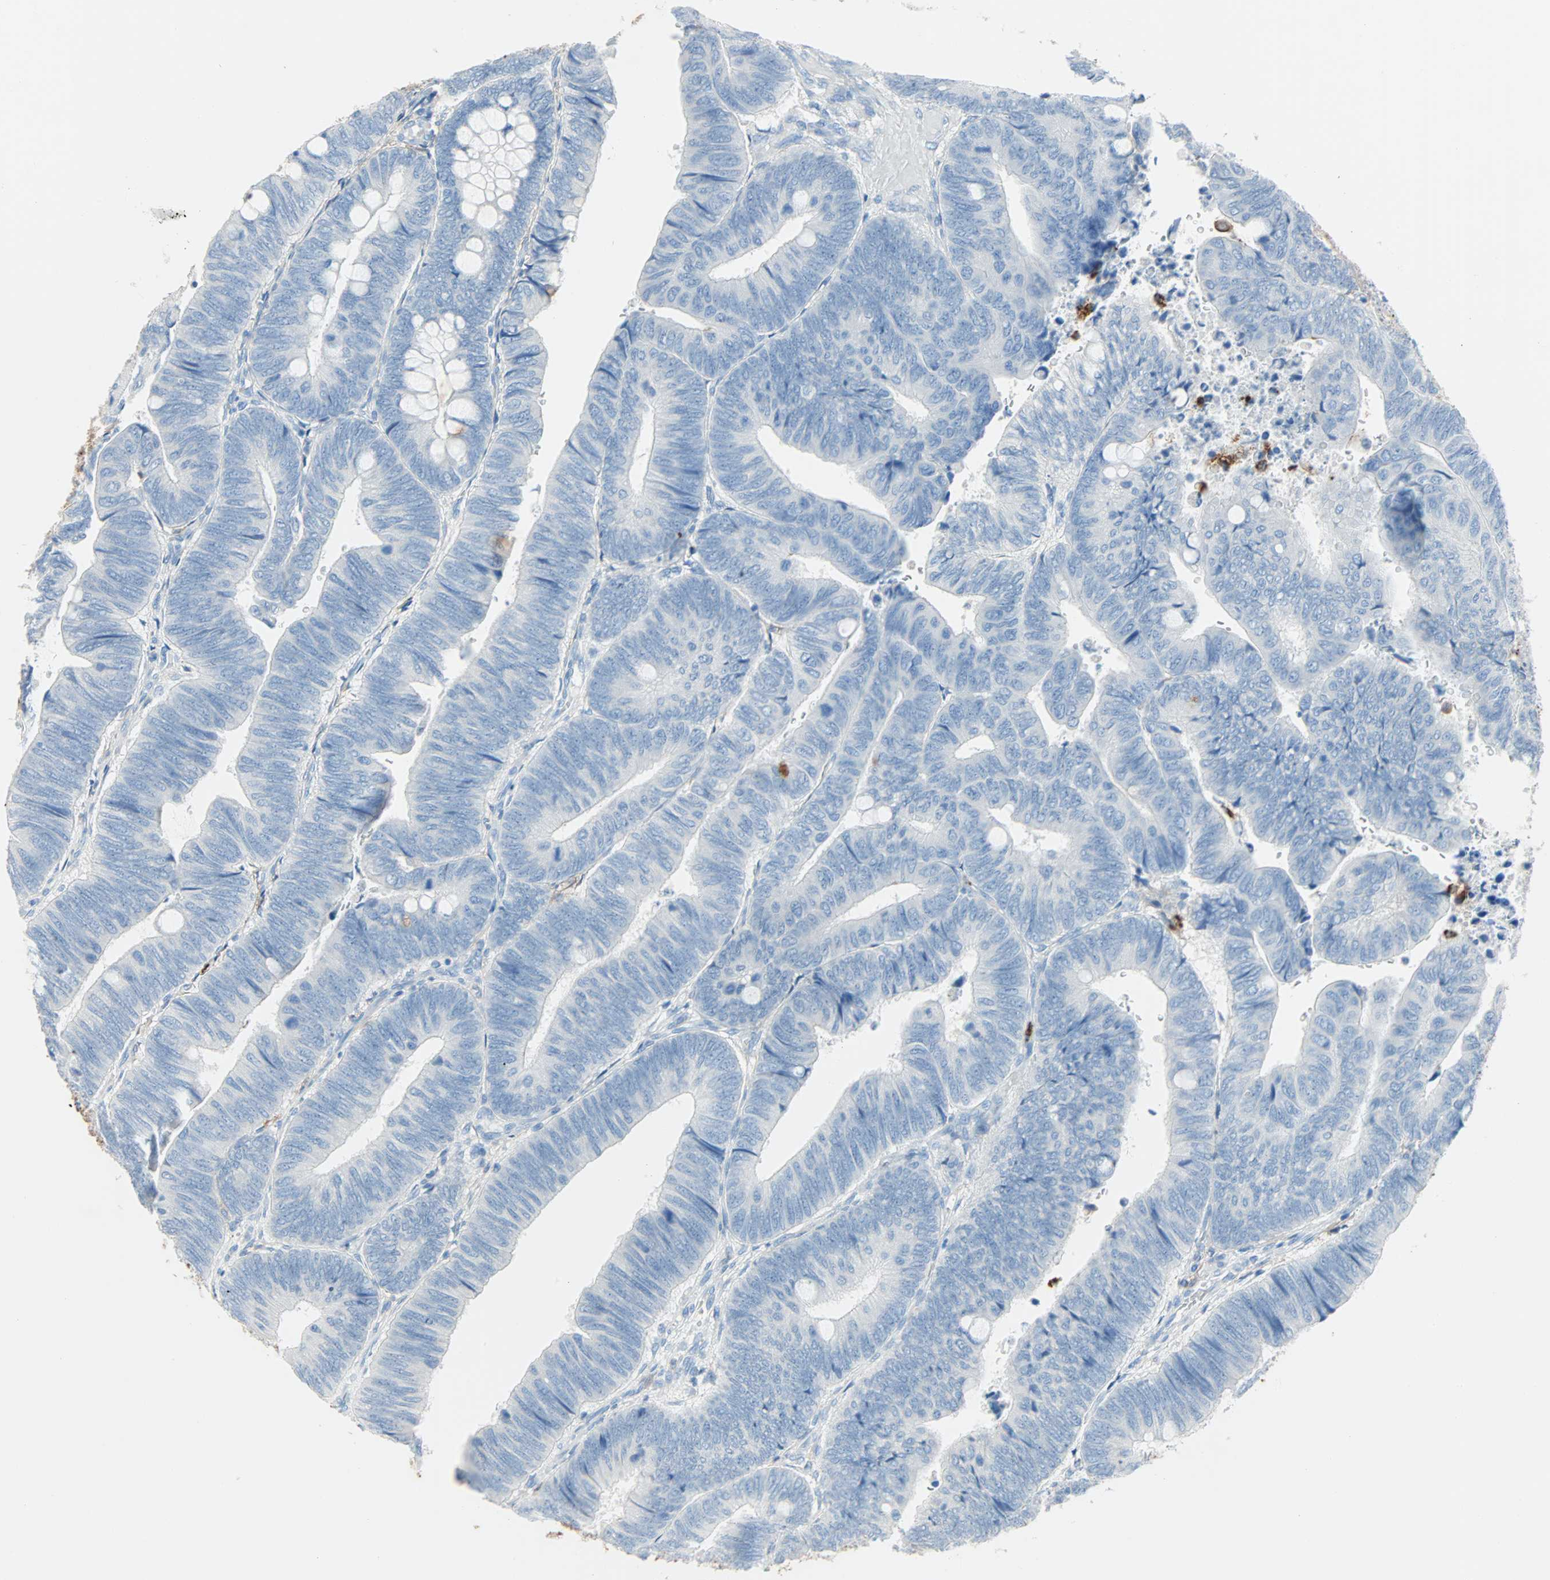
{"staining": {"intensity": "negative", "quantity": "none", "location": "none"}, "tissue": "colorectal cancer", "cell_type": "Tumor cells", "image_type": "cancer", "snomed": [{"axis": "morphology", "description": "Normal tissue, NOS"}, {"axis": "morphology", "description": "Adenocarcinoma, NOS"}, {"axis": "topography", "description": "Rectum"}, {"axis": "topography", "description": "Peripheral nerve tissue"}], "caption": "Tumor cells show no significant staining in colorectal cancer (adenocarcinoma). (DAB immunohistochemistry visualized using brightfield microscopy, high magnification).", "gene": "CLEC4A", "patient": {"sex": "male", "age": 92}}